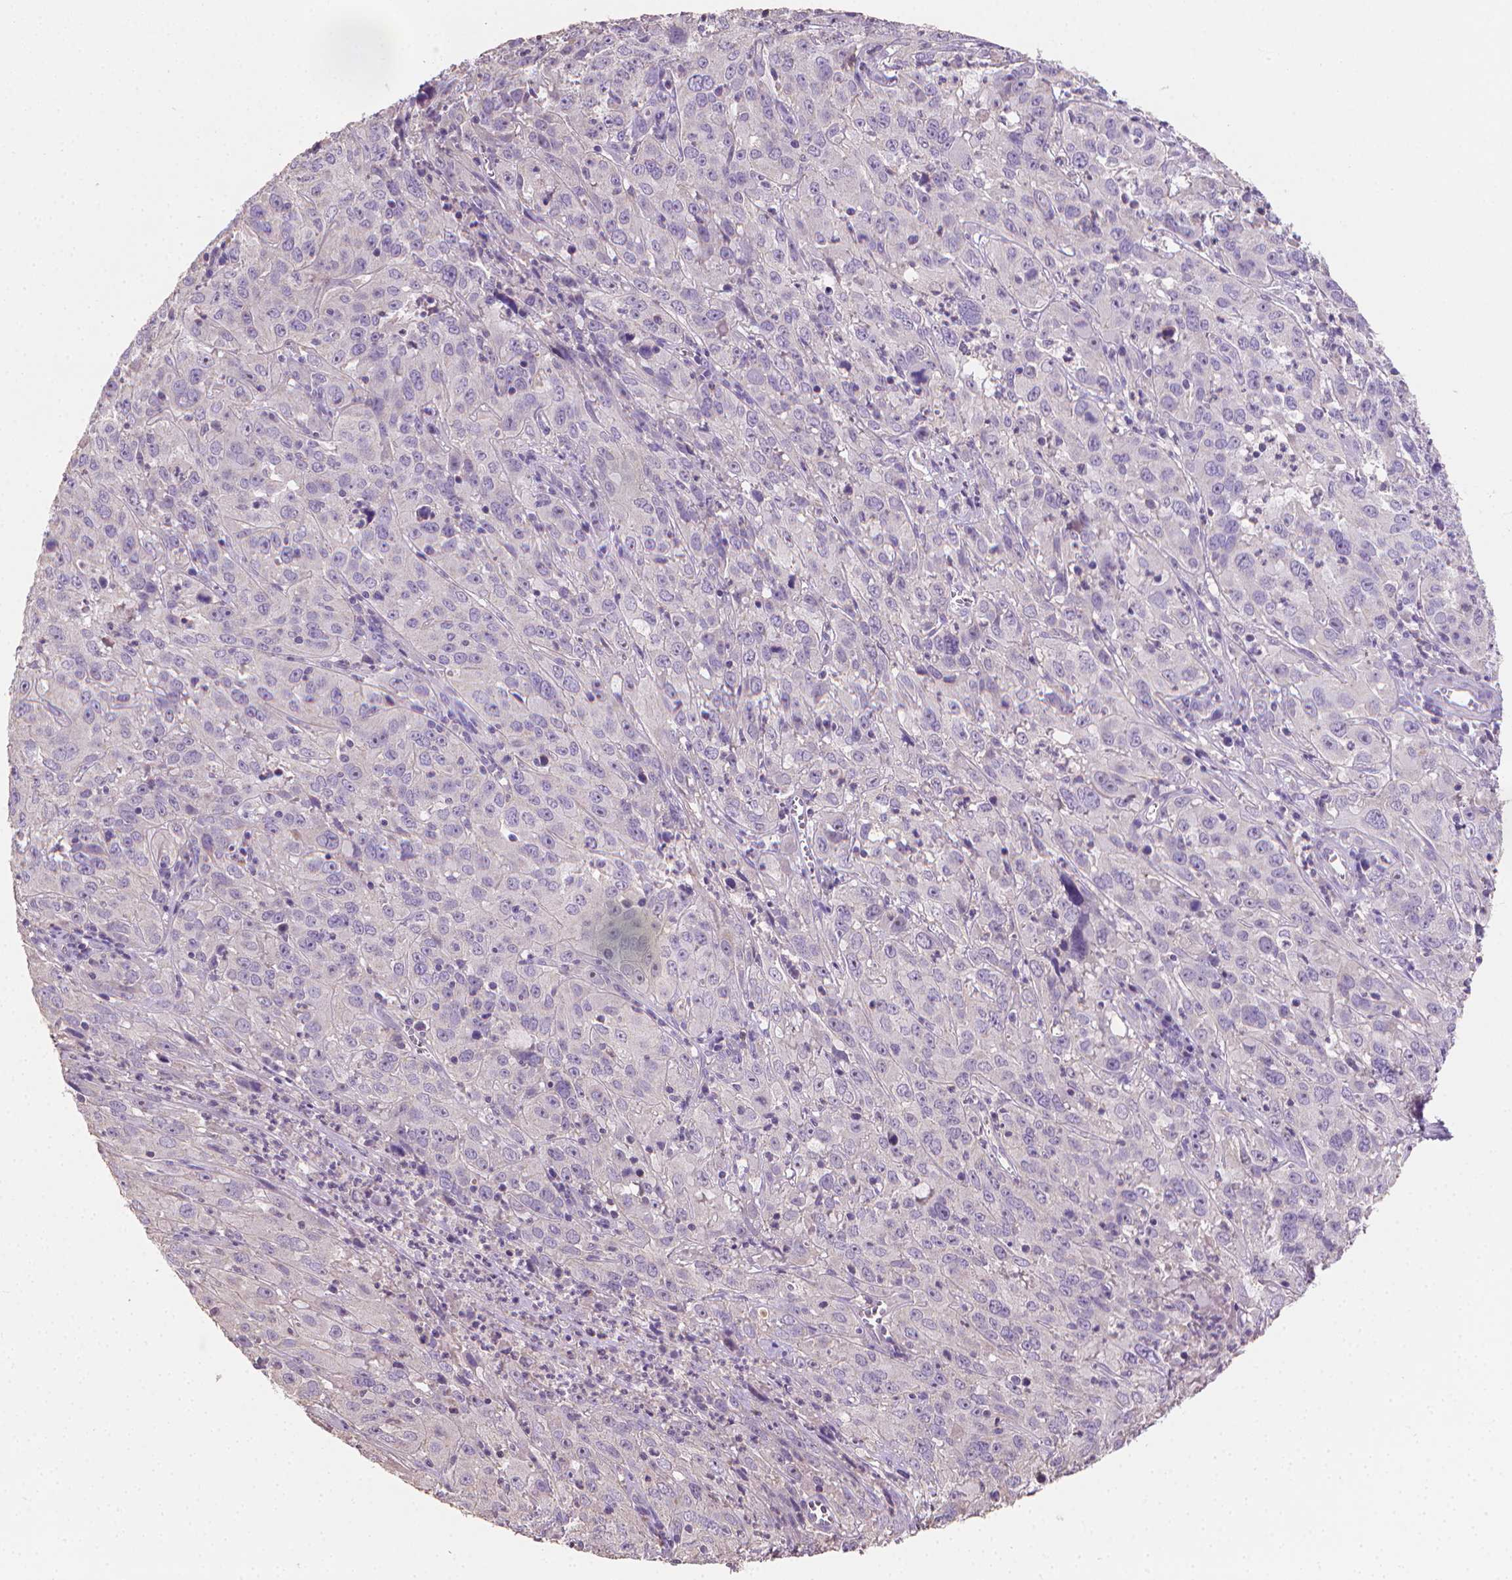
{"staining": {"intensity": "negative", "quantity": "none", "location": "none"}, "tissue": "cervical cancer", "cell_type": "Tumor cells", "image_type": "cancer", "snomed": [{"axis": "morphology", "description": "Squamous cell carcinoma, NOS"}, {"axis": "topography", "description": "Cervix"}], "caption": "Immunohistochemical staining of cervical cancer demonstrates no significant expression in tumor cells. Brightfield microscopy of immunohistochemistry stained with DAB (3,3'-diaminobenzidine) (brown) and hematoxylin (blue), captured at high magnification.", "gene": "CATIP", "patient": {"sex": "female", "age": 32}}